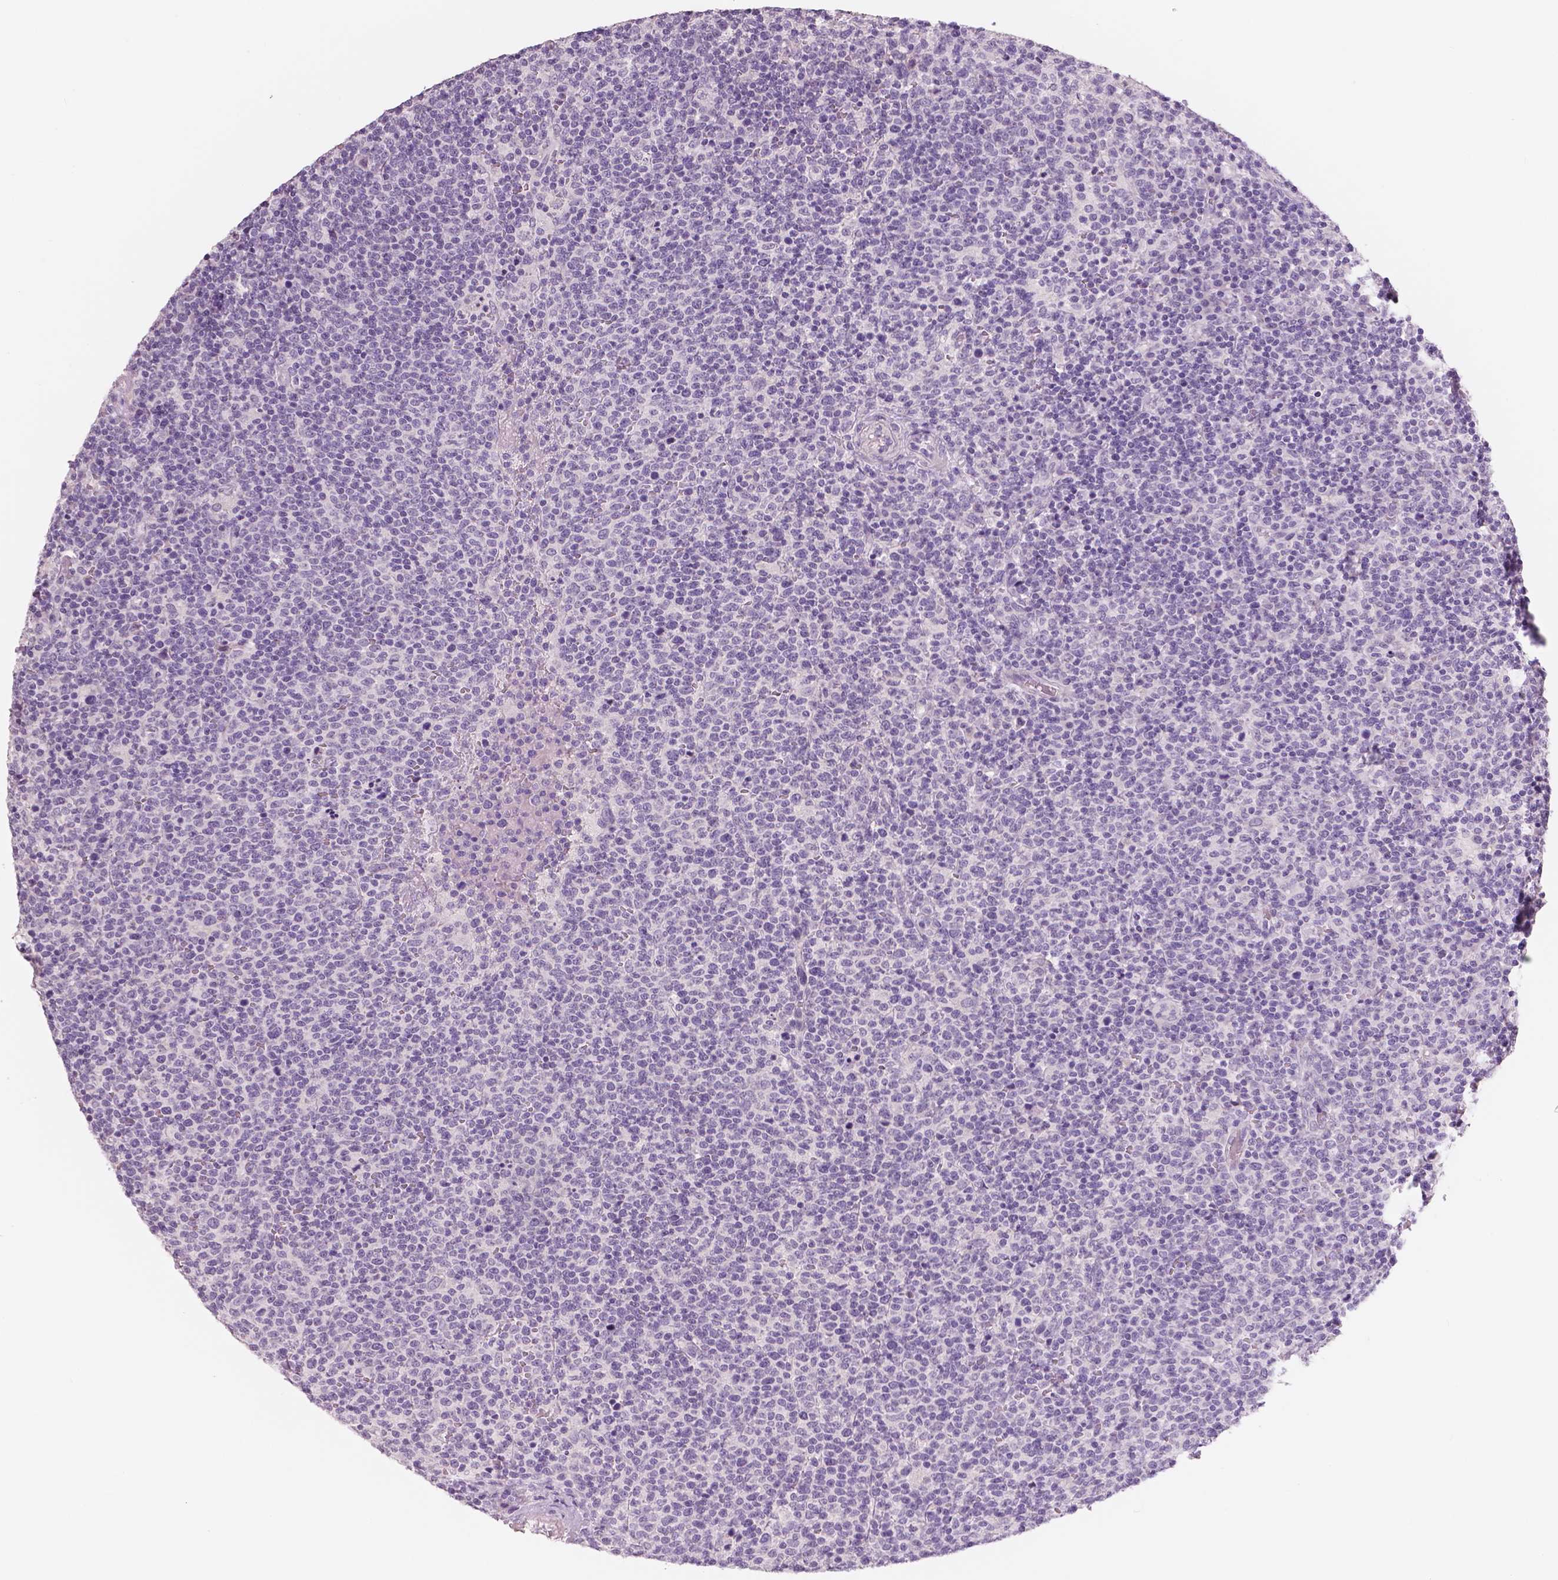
{"staining": {"intensity": "negative", "quantity": "none", "location": "none"}, "tissue": "lymphoma", "cell_type": "Tumor cells", "image_type": "cancer", "snomed": [{"axis": "morphology", "description": "Malignant lymphoma, non-Hodgkin's type, High grade"}, {"axis": "topography", "description": "Lymph node"}], "caption": "Immunohistochemistry (IHC) of malignant lymphoma, non-Hodgkin's type (high-grade) displays no positivity in tumor cells.", "gene": "NECAB1", "patient": {"sex": "male", "age": 61}}